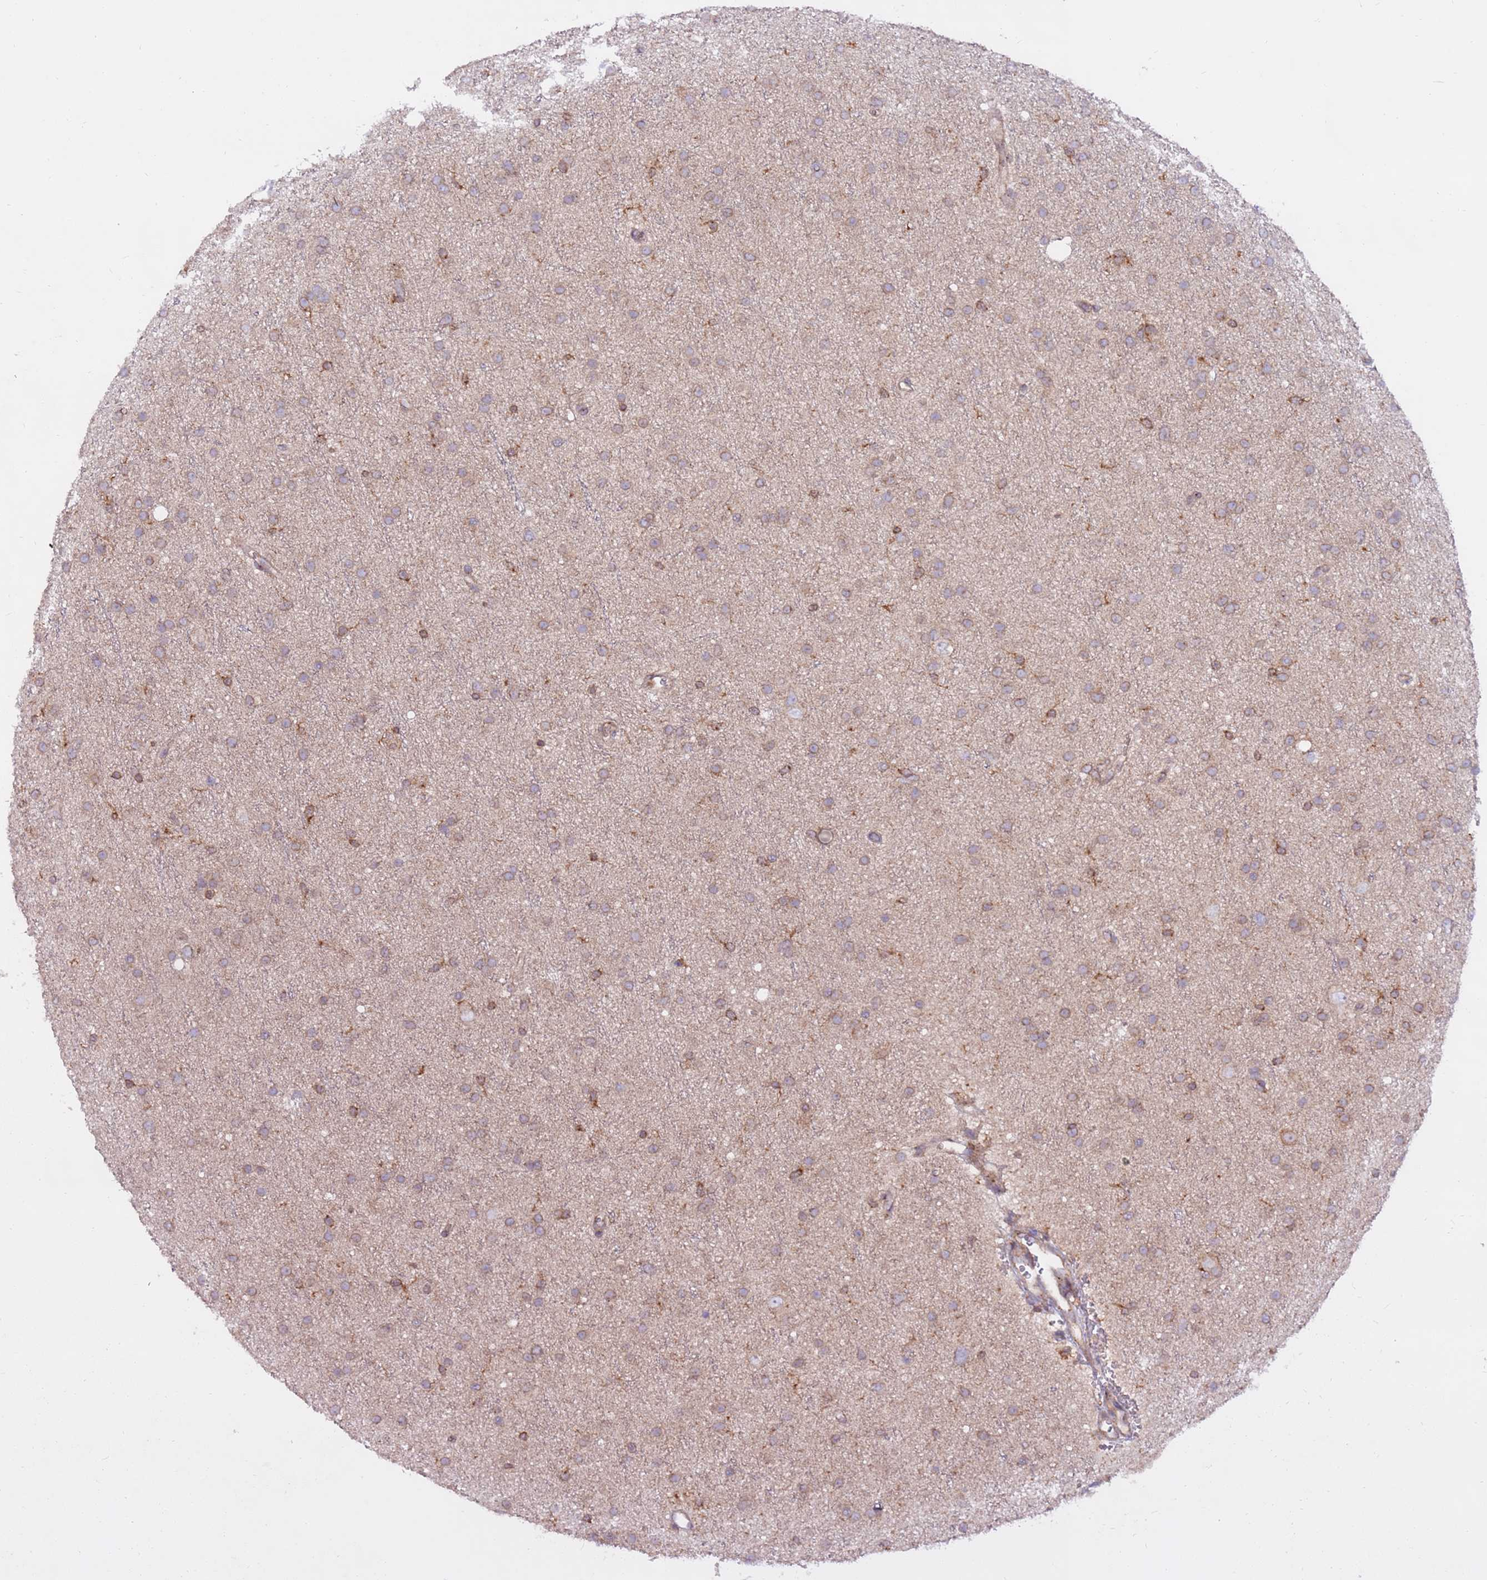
{"staining": {"intensity": "weak", "quantity": "25%-75%", "location": "cytoplasmic/membranous"}, "tissue": "glioma", "cell_type": "Tumor cells", "image_type": "cancer", "snomed": [{"axis": "morphology", "description": "Glioma, malignant, Low grade"}, {"axis": "topography", "description": "Cerebral cortex"}], "caption": "Low-grade glioma (malignant) stained with DAB (3,3'-diaminobenzidine) IHC shows low levels of weak cytoplasmic/membranous staining in about 25%-75% of tumor cells.", "gene": "DDX19B", "patient": {"sex": "female", "age": 39}}